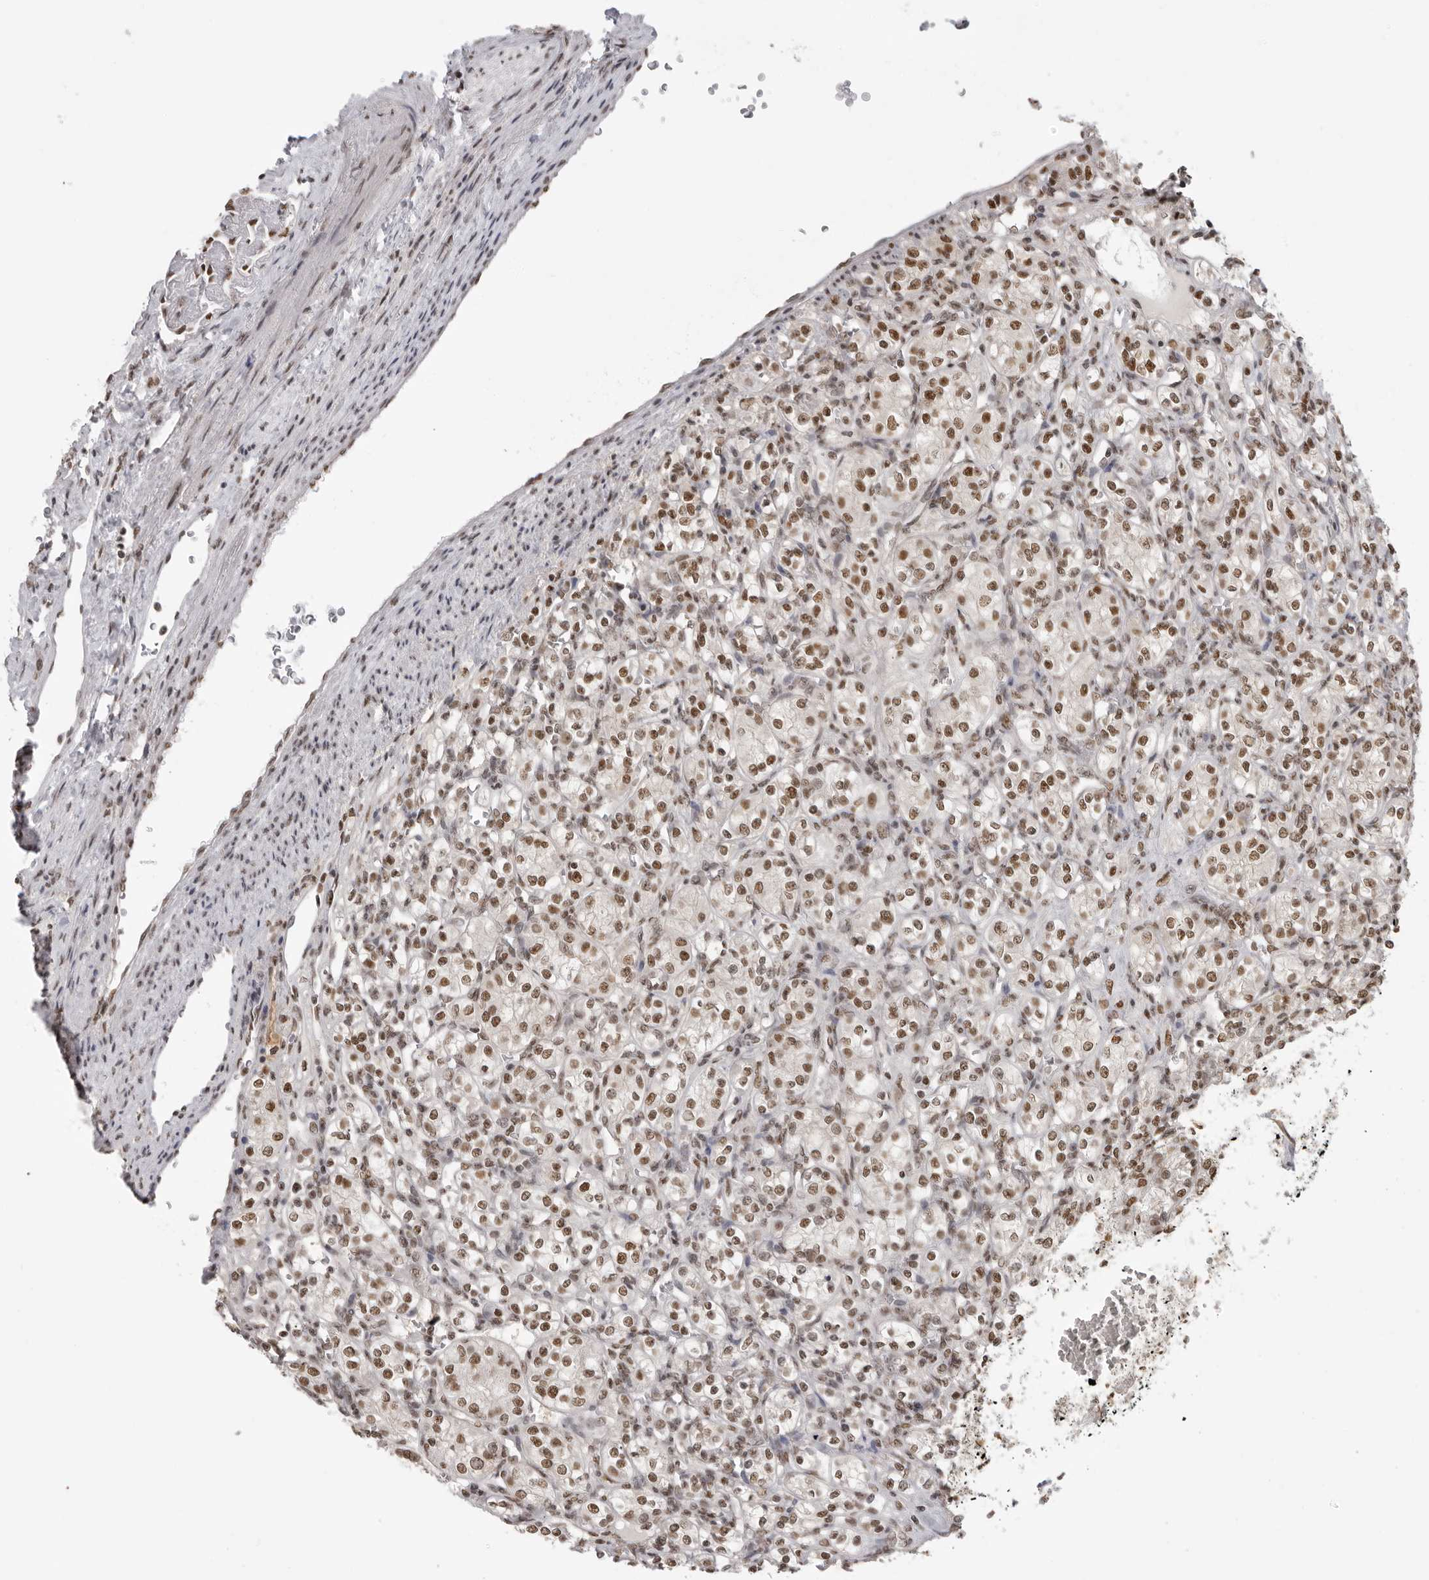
{"staining": {"intensity": "moderate", "quantity": ">75%", "location": "nuclear"}, "tissue": "renal cancer", "cell_type": "Tumor cells", "image_type": "cancer", "snomed": [{"axis": "morphology", "description": "Adenocarcinoma, NOS"}, {"axis": "topography", "description": "Kidney"}], "caption": "IHC staining of renal cancer (adenocarcinoma), which displays medium levels of moderate nuclear positivity in about >75% of tumor cells indicating moderate nuclear protein expression. The staining was performed using DAB (3,3'-diaminobenzidine) (brown) for protein detection and nuclei were counterstained in hematoxylin (blue).", "gene": "RPA2", "patient": {"sex": "male", "age": 77}}